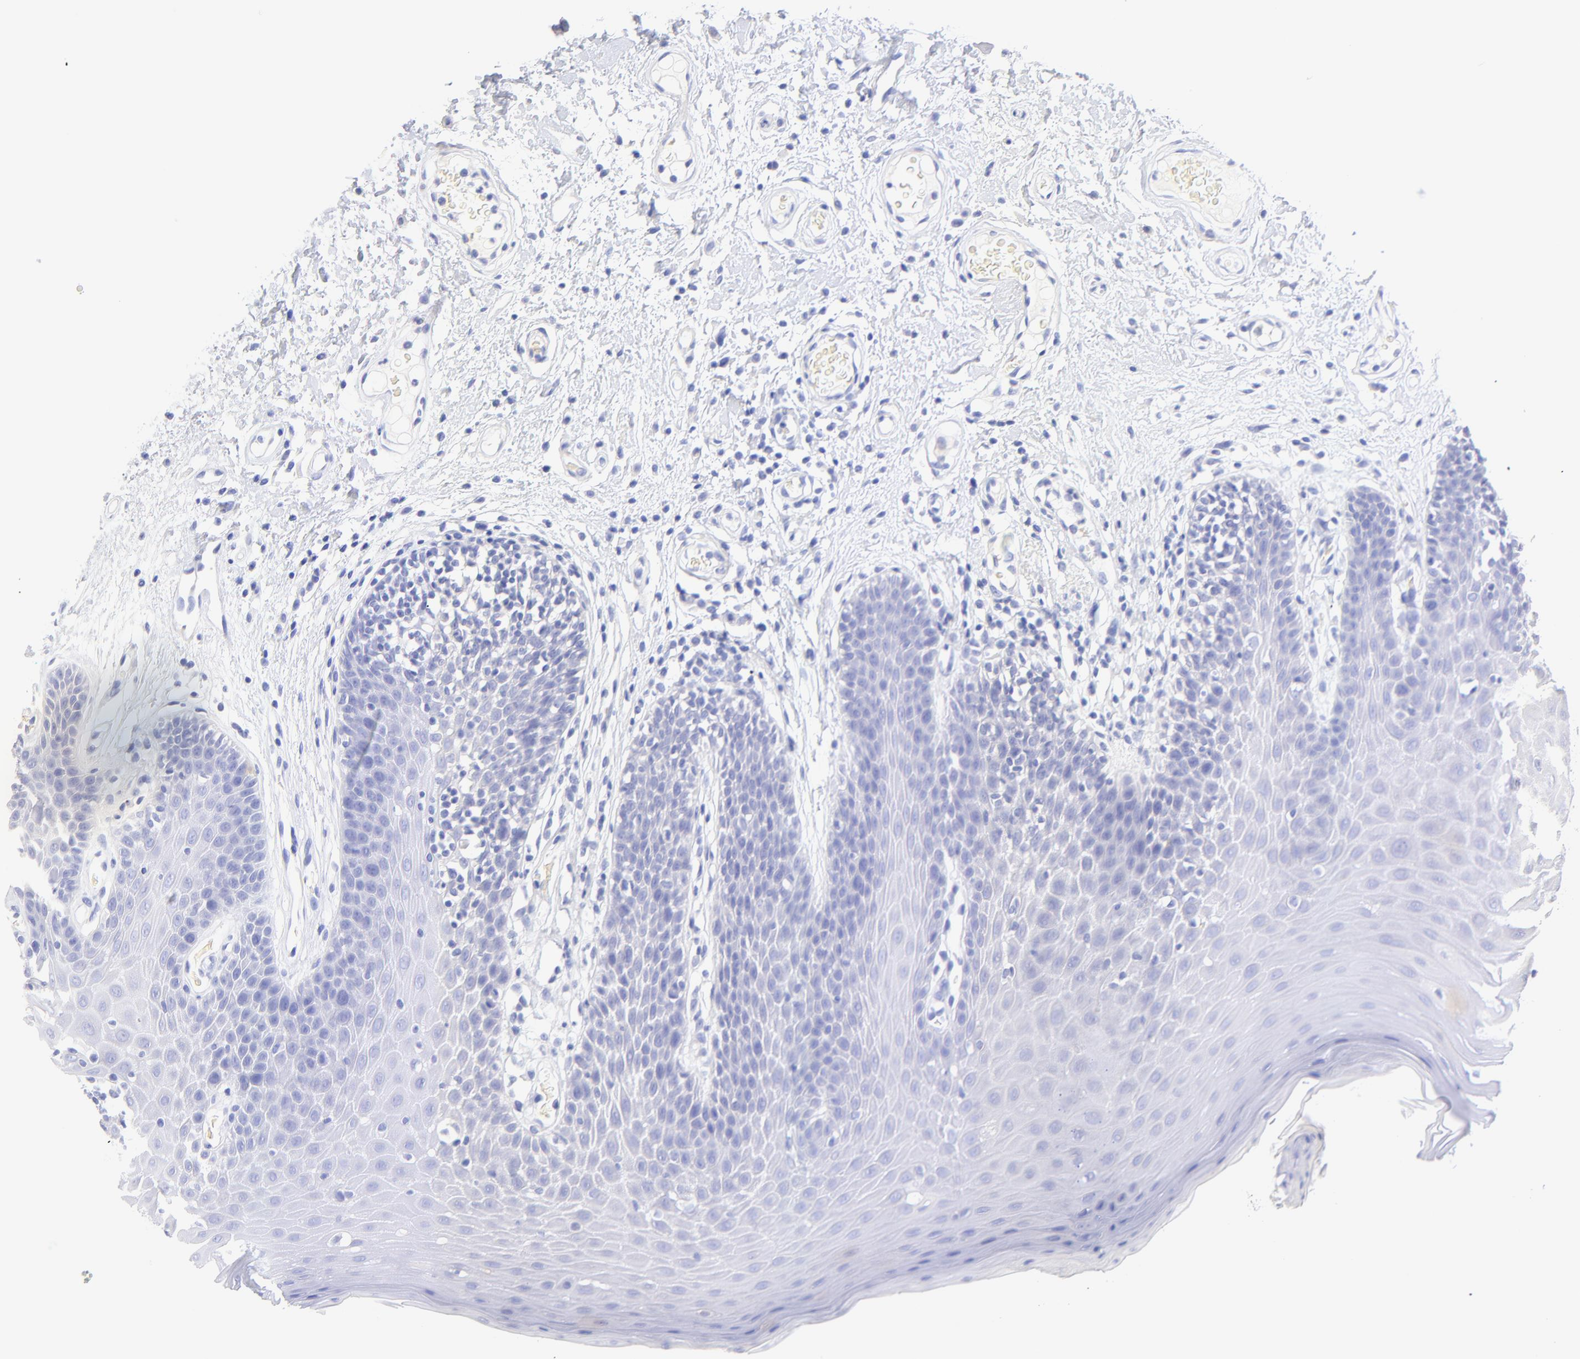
{"staining": {"intensity": "negative", "quantity": "none", "location": "none"}, "tissue": "oral mucosa", "cell_type": "Squamous epithelial cells", "image_type": "normal", "snomed": [{"axis": "morphology", "description": "Normal tissue, NOS"}, {"axis": "morphology", "description": "Squamous cell carcinoma, NOS"}, {"axis": "topography", "description": "Skeletal muscle"}, {"axis": "topography", "description": "Oral tissue"}, {"axis": "topography", "description": "Head-Neck"}], "caption": "There is no significant expression in squamous epithelial cells of oral mucosa.", "gene": "FRMPD3", "patient": {"sex": "male", "age": 71}}